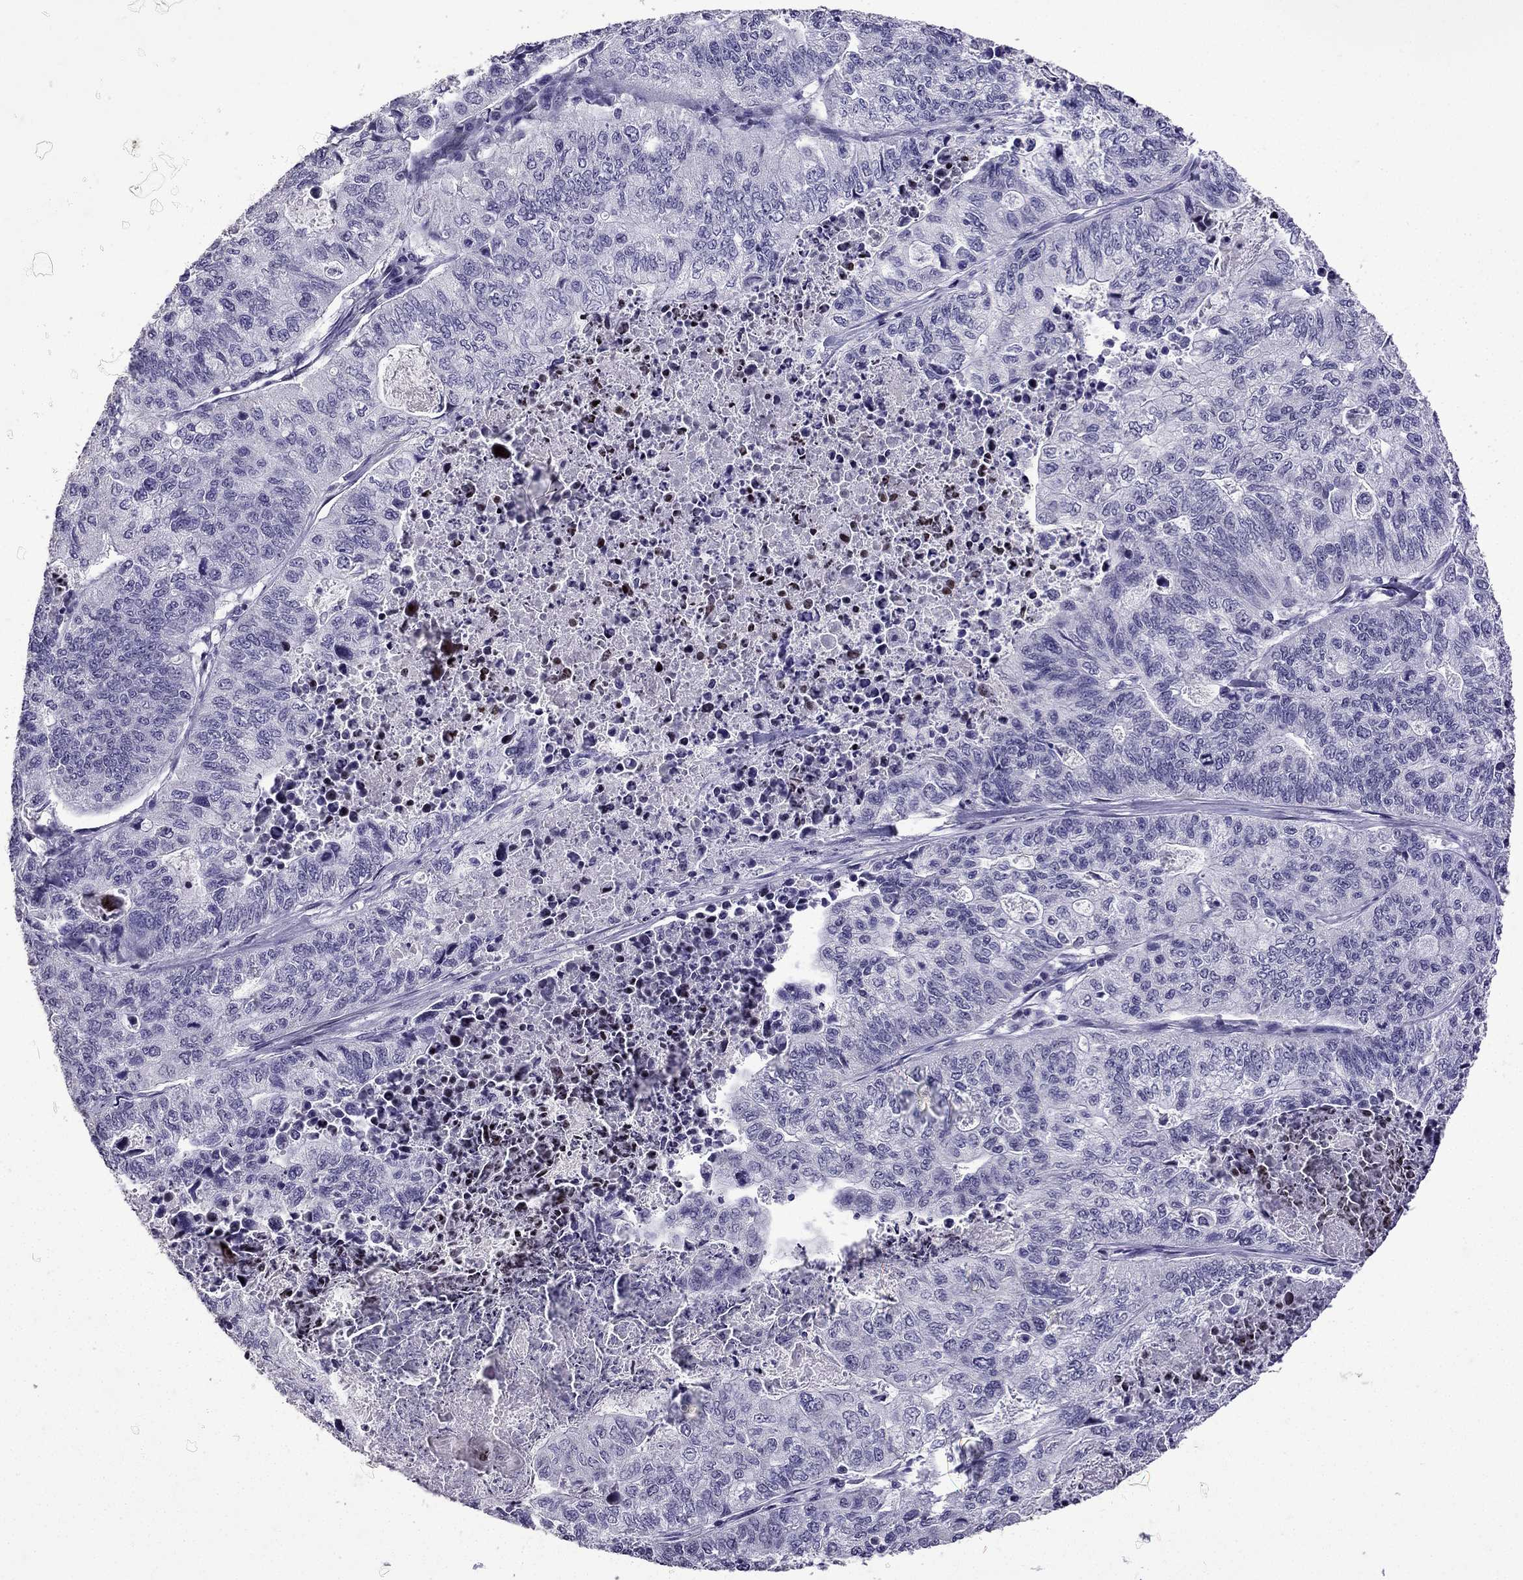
{"staining": {"intensity": "negative", "quantity": "none", "location": "none"}, "tissue": "stomach cancer", "cell_type": "Tumor cells", "image_type": "cancer", "snomed": [{"axis": "morphology", "description": "Adenocarcinoma, NOS"}, {"axis": "topography", "description": "Stomach, upper"}], "caption": "Immunohistochemistry of human stomach adenocarcinoma reveals no positivity in tumor cells. (DAB (3,3'-diaminobenzidine) immunohistochemistry (IHC) with hematoxylin counter stain).", "gene": "TTN", "patient": {"sex": "female", "age": 67}}